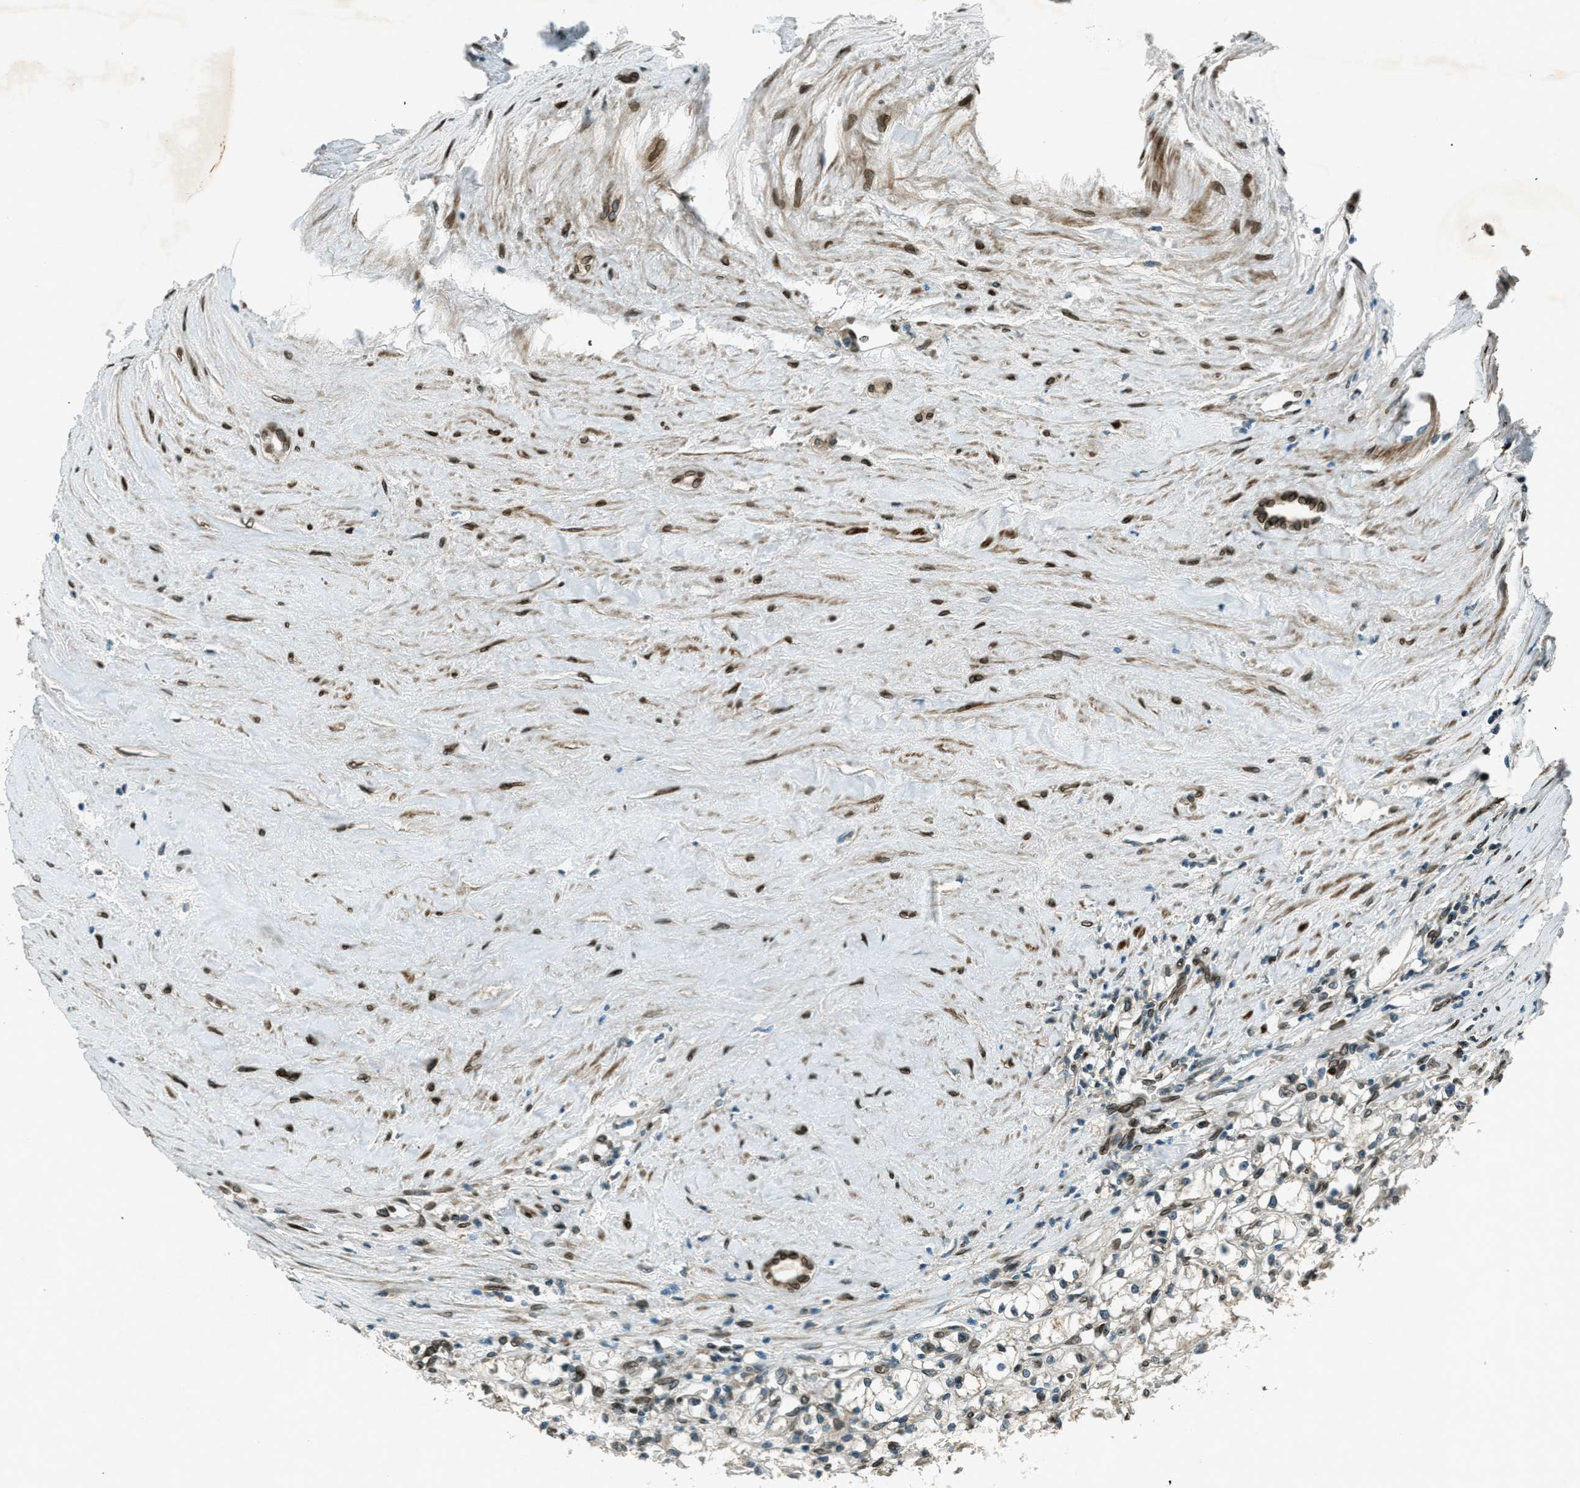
{"staining": {"intensity": "moderate", "quantity": "<25%", "location": "cytoplasmic/membranous,nuclear"}, "tissue": "renal cancer", "cell_type": "Tumor cells", "image_type": "cancer", "snomed": [{"axis": "morphology", "description": "Adenocarcinoma, NOS"}, {"axis": "topography", "description": "Kidney"}], "caption": "Renal cancer (adenocarcinoma) tissue reveals moderate cytoplasmic/membranous and nuclear staining in about <25% of tumor cells (DAB (3,3'-diaminobenzidine) = brown stain, brightfield microscopy at high magnification).", "gene": "LEMD2", "patient": {"sex": "male", "age": 56}}